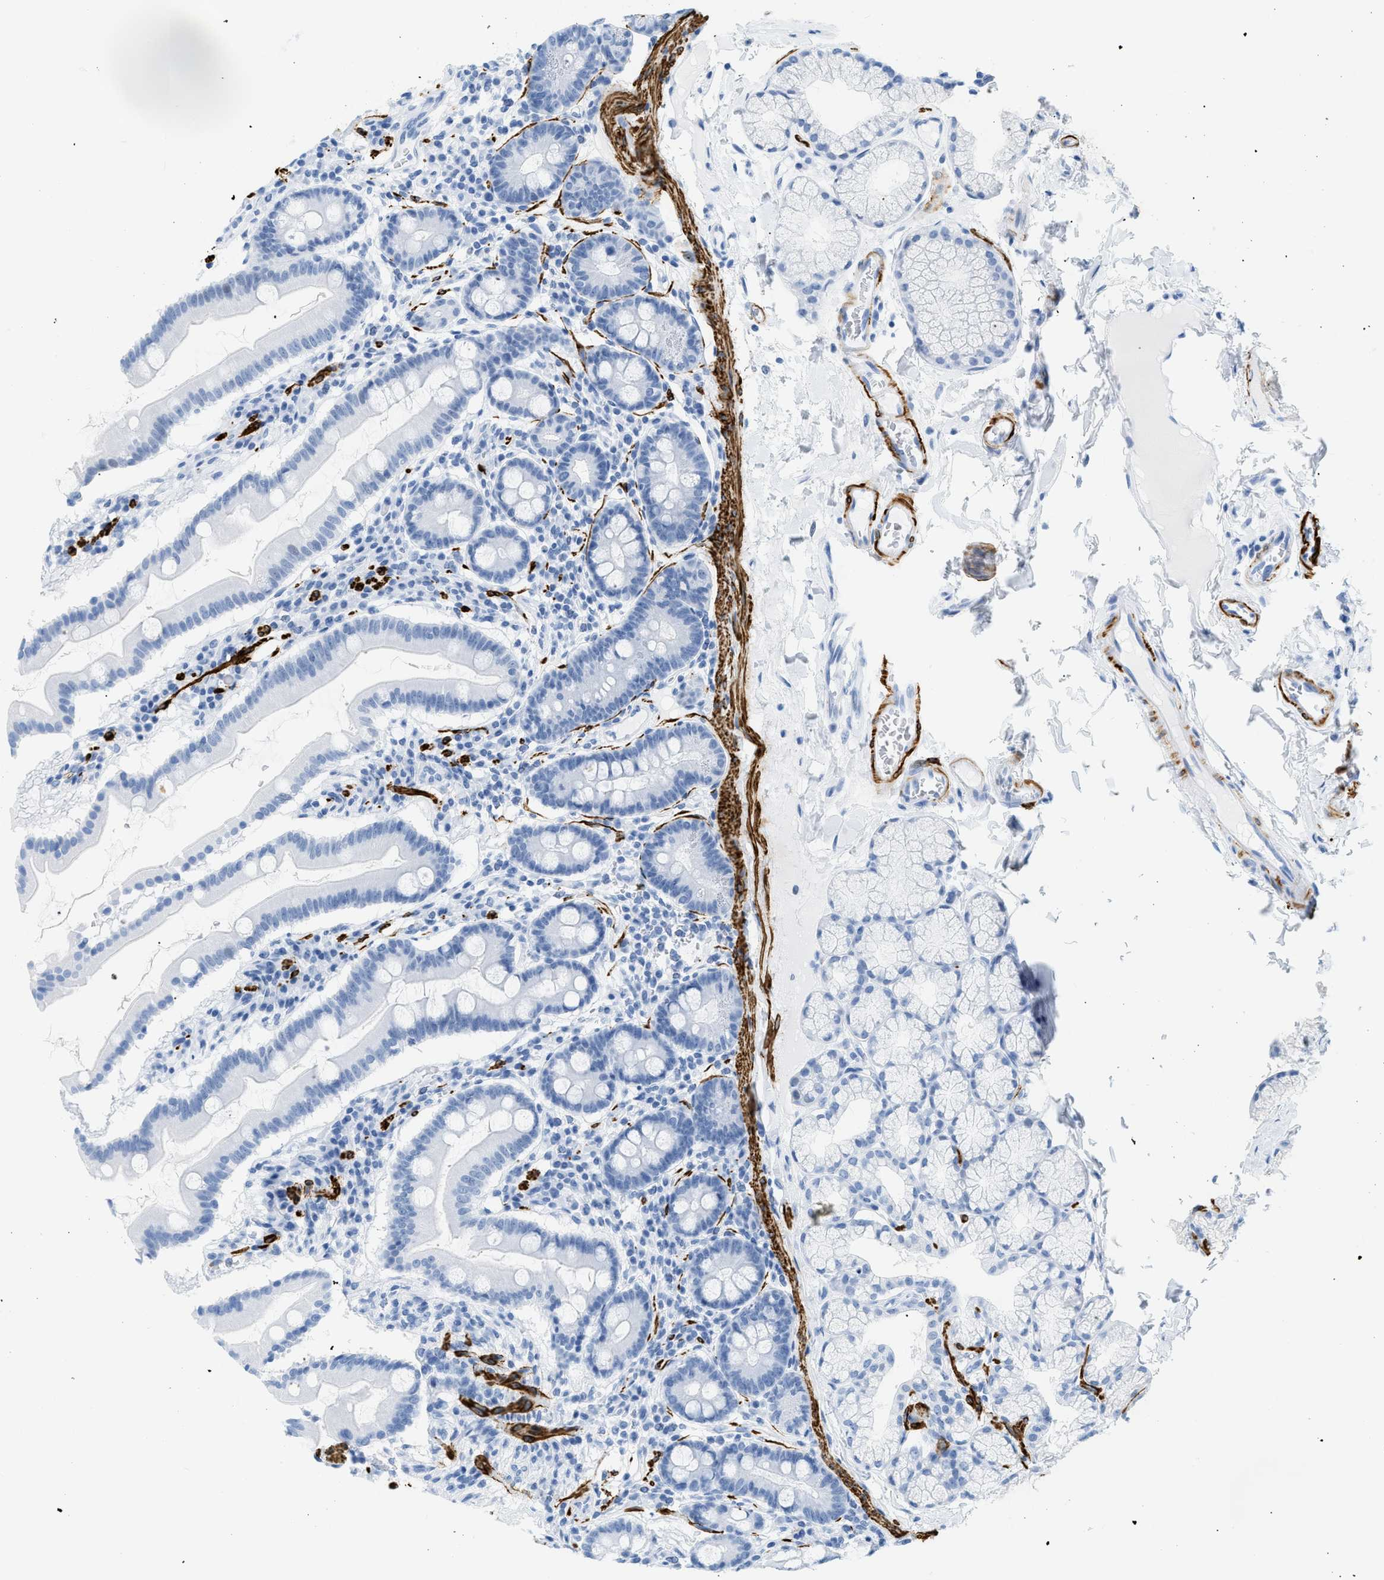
{"staining": {"intensity": "negative", "quantity": "none", "location": "none"}, "tissue": "duodenum", "cell_type": "Glandular cells", "image_type": "normal", "snomed": [{"axis": "morphology", "description": "Normal tissue, NOS"}, {"axis": "topography", "description": "Duodenum"}], "caption": "The immunohistochemistry (IHC) photomicrograph has no significant positivity in glandular cells of duodenum.", "gene": "DES", "patient": {"sex": "male", "age": 50}}